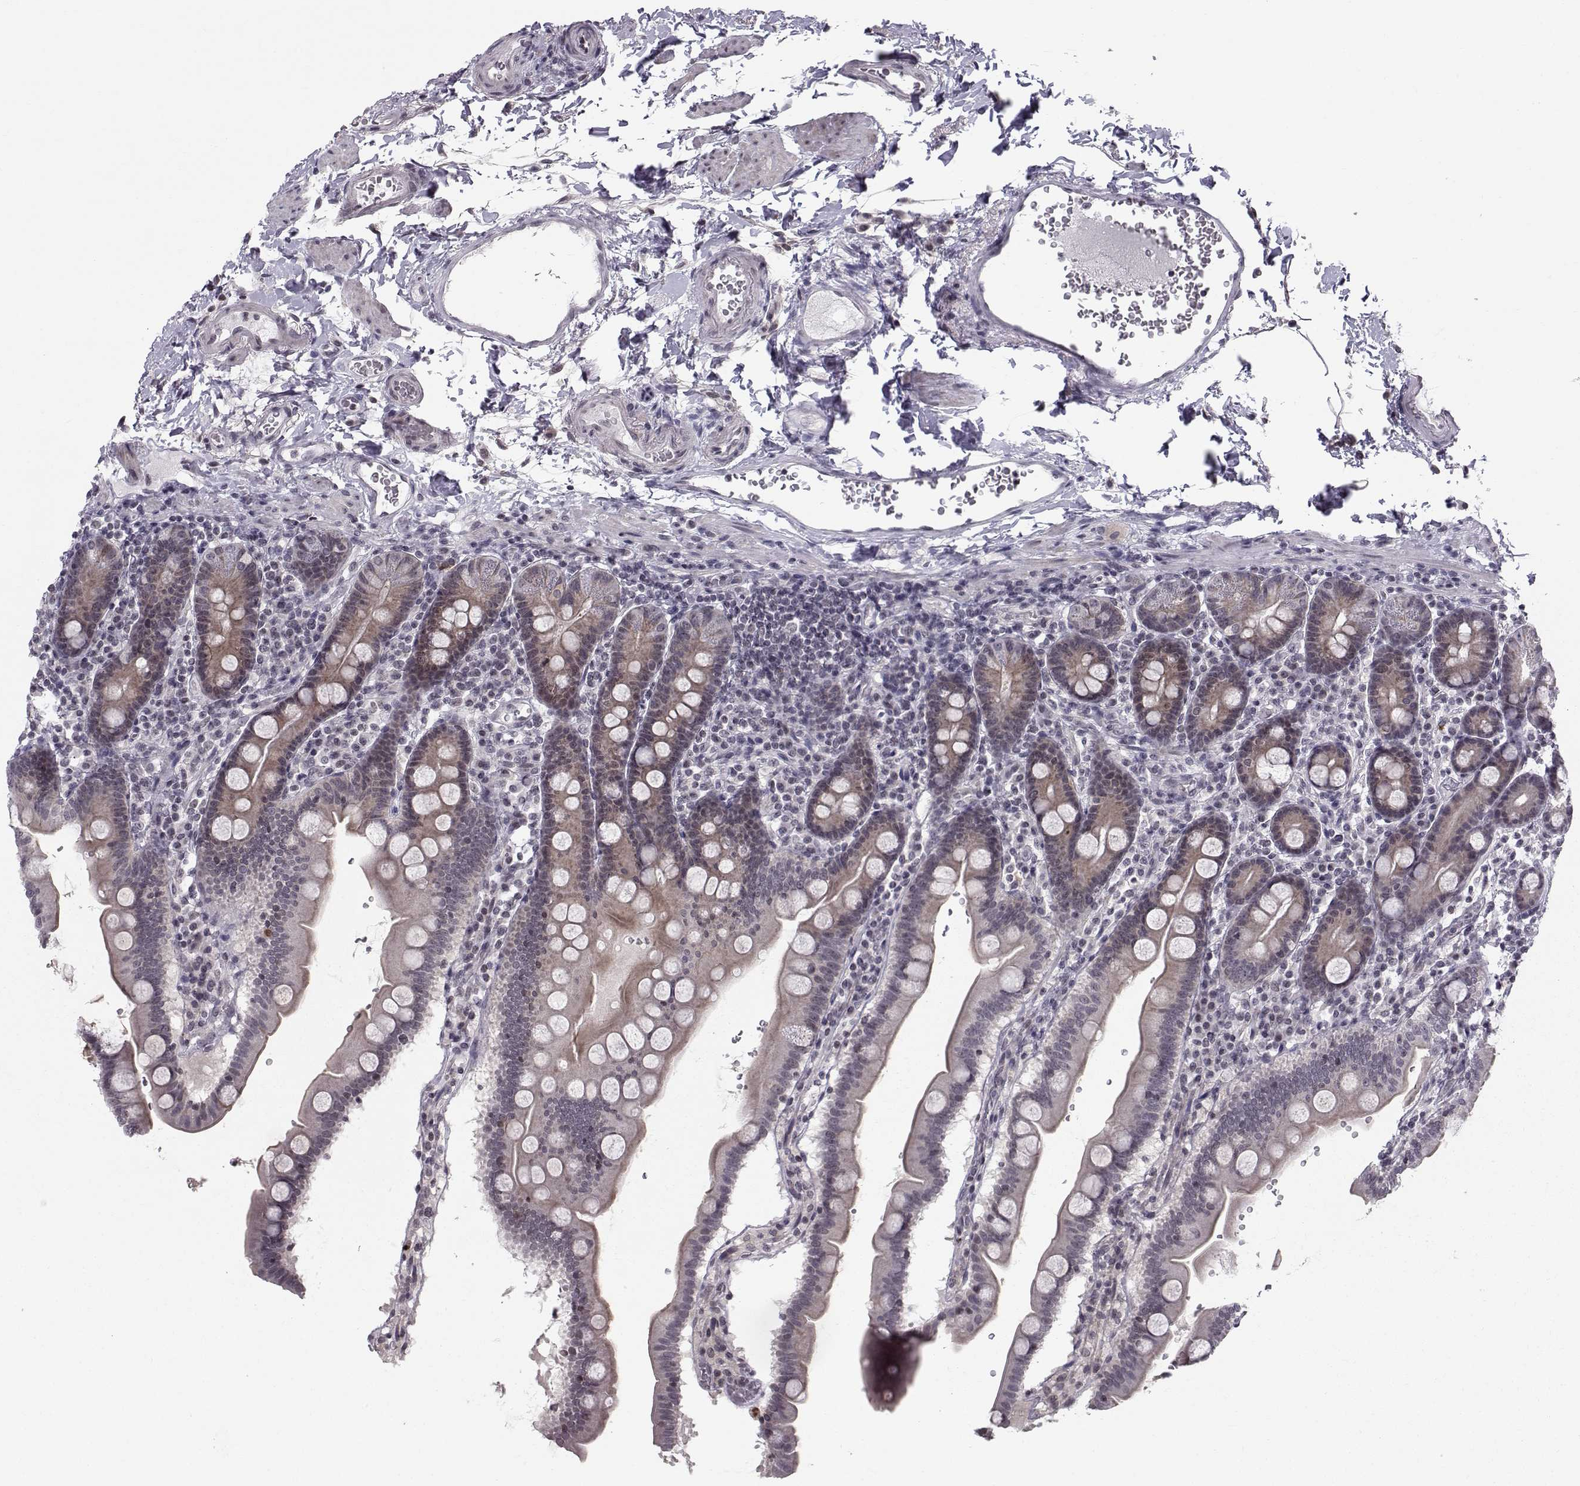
{"staining": {"intensity": "weak", "quantity": "<25%", "location": "cytoplasmic/membranous"}, "tissue": "duodenum", "cell_type": "Glandular cells", "image_type": "normal", "snomed": [{"axis": "morphology", "description": "Normal tissue, NOS"}, {"axis": "topography", "description": "Duodenum"}], "caption": "The IHC image has no significant positivity in glandular cells of duodenum. (Stains: DAB IHC with hematoxylin counter stain, Microscopy: brightfield microscopy at high magnification).", "gene": "MARCHF4", "patient": {"sex": "male", "age": 59}}